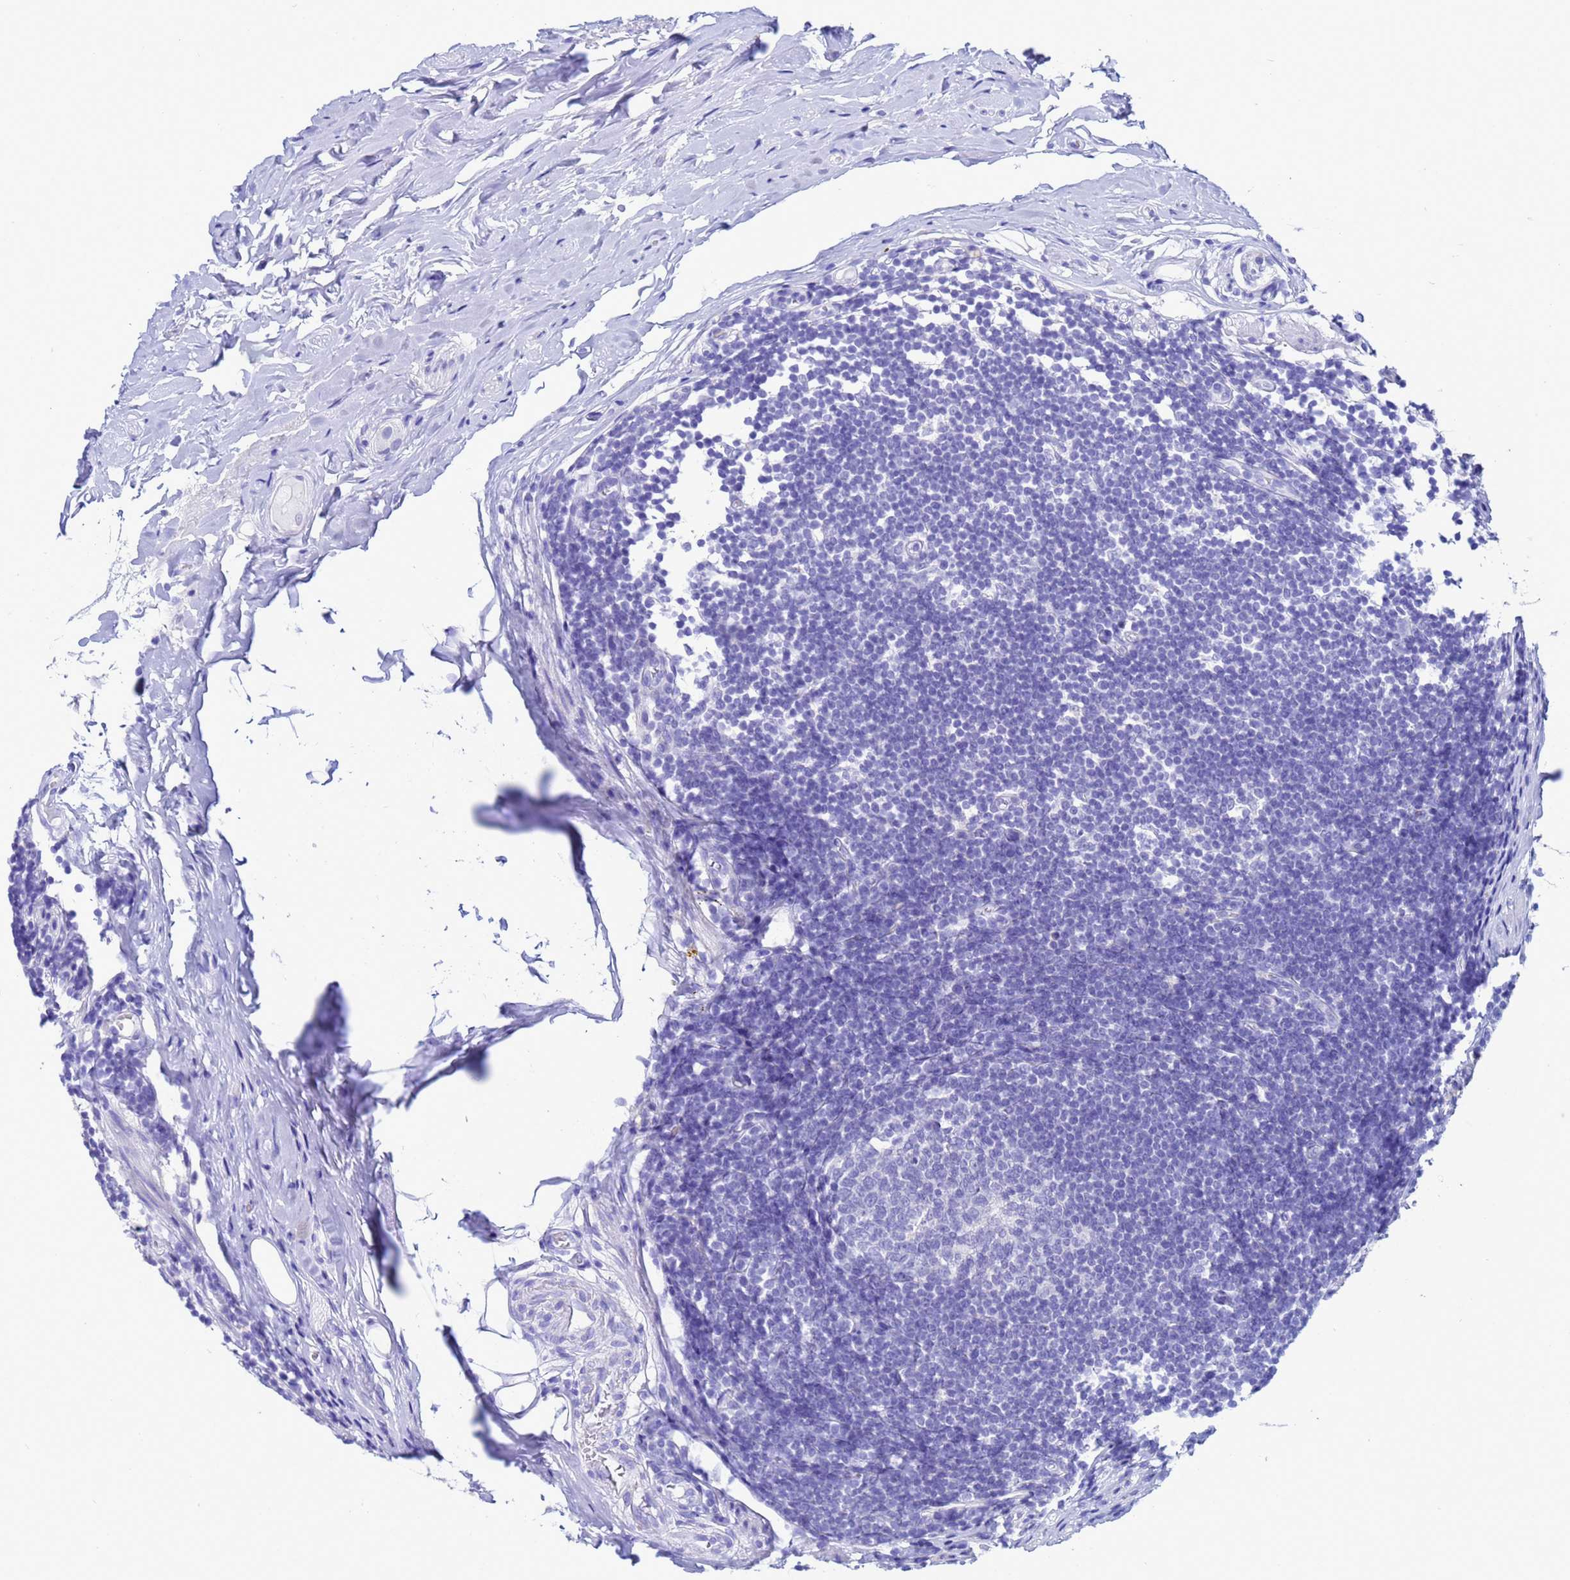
{"staining": {"intensity": "negative", "quantity": "none", "location": "none"}, "tissue": "appendix", "cell_type": "Glandular cells", "image_type": "normal", "snomed": [{"axis": "morphology", "description": "Normal tissue, NOS"}, {"axis": "topography", "description": "Appendix"}], "caption": "Immunohistochemistry of benign human appendix displays no positivity in glandular cells.", "gene": "AKR1C2", "patient": {"sex": "female", "age": 62}}